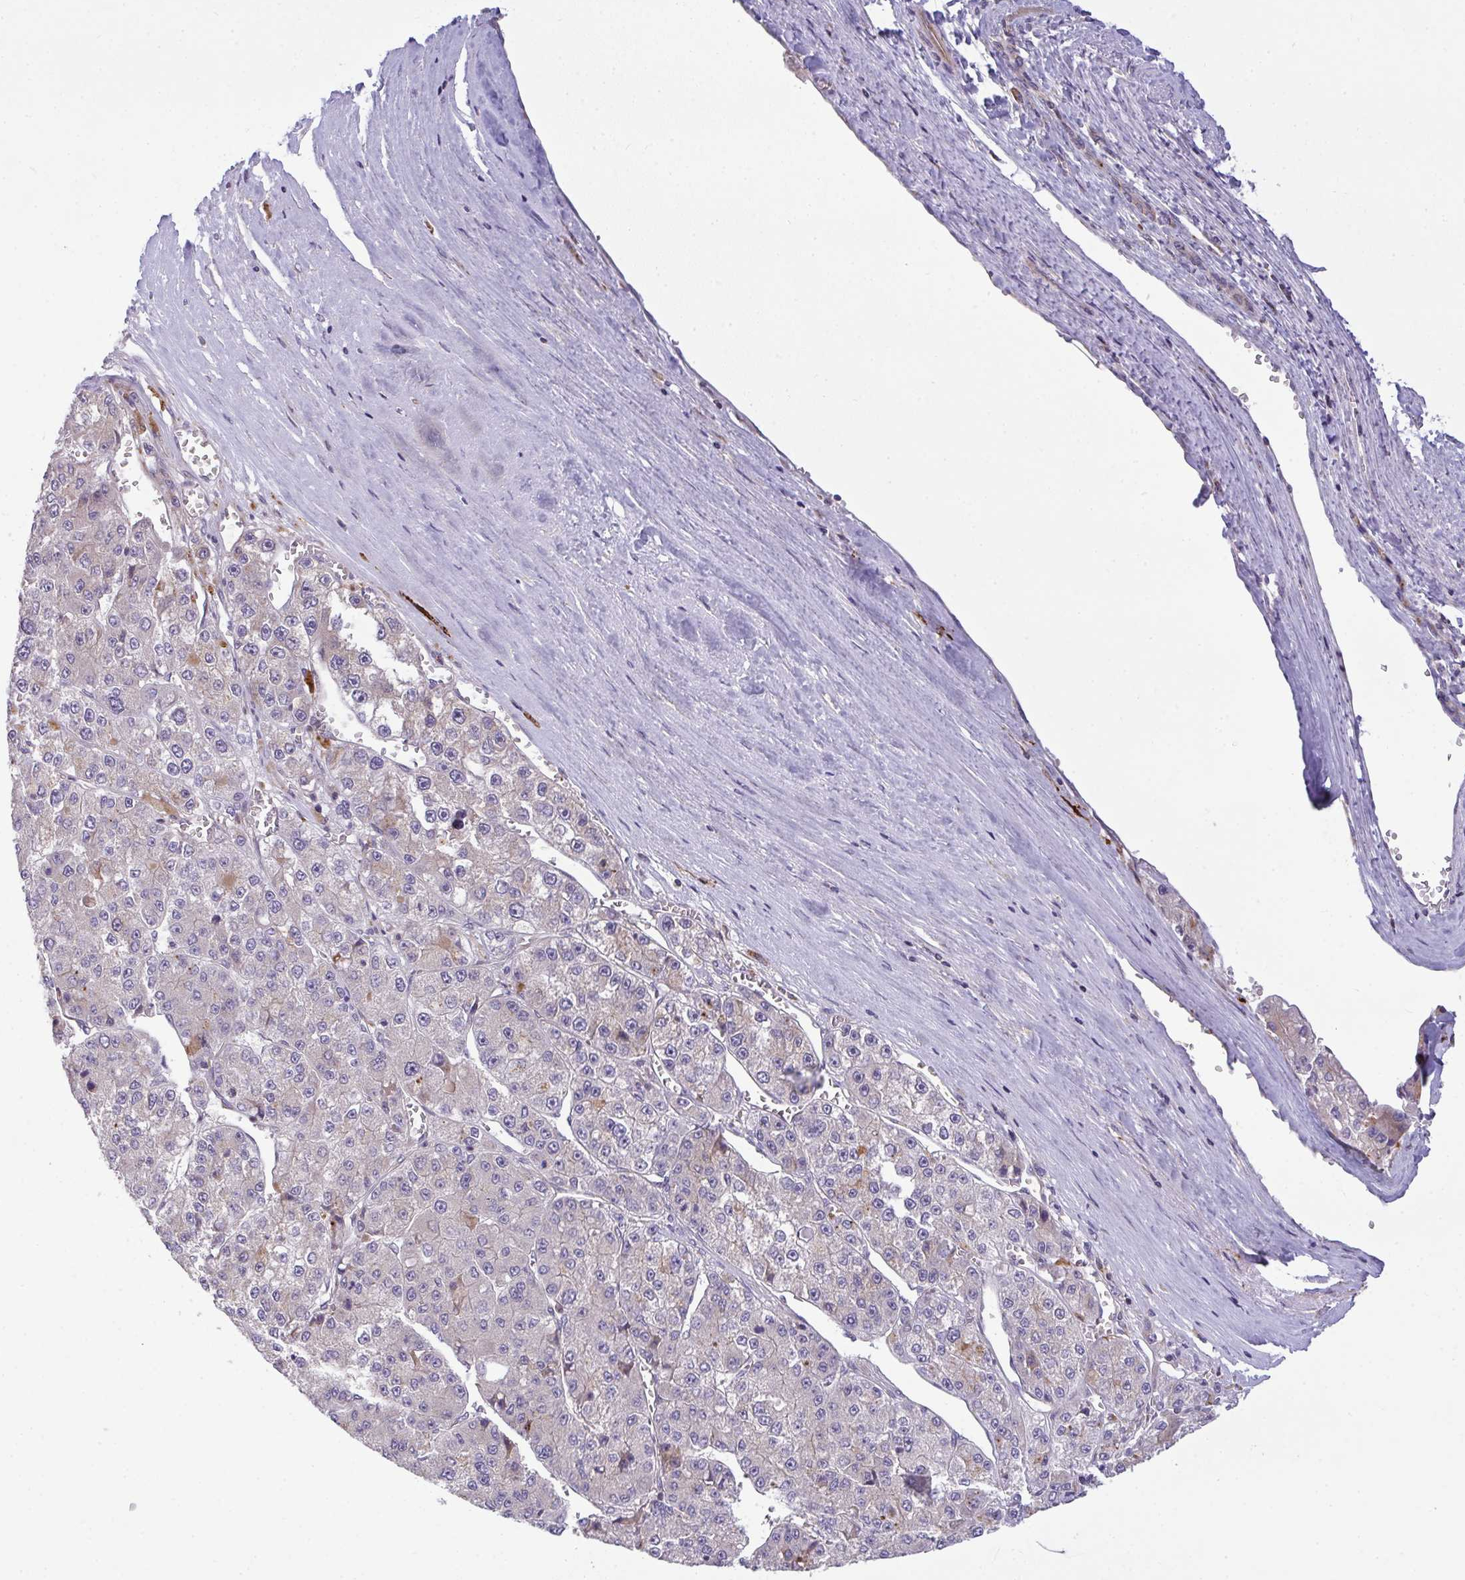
{"staining": {"intensity": "negative", "quantity": "none", "location": "none"}, "tissue": "liver cancer", "cell_type": "Tumor cells", "image_type": "cancer", "snomed": [{"axis": "morphology", "description": "Carcinoma, Hepatocellular, NOS"}, {"axis": "topography", "description": "Liver"}], "caption": "Human liver hepatocellular carcinoma stained for a protein using immunohistochemistry exhibits no staining in tumor cells.", "gene": "SRRM4", "patient": {"sex": "female", "age": 73}}